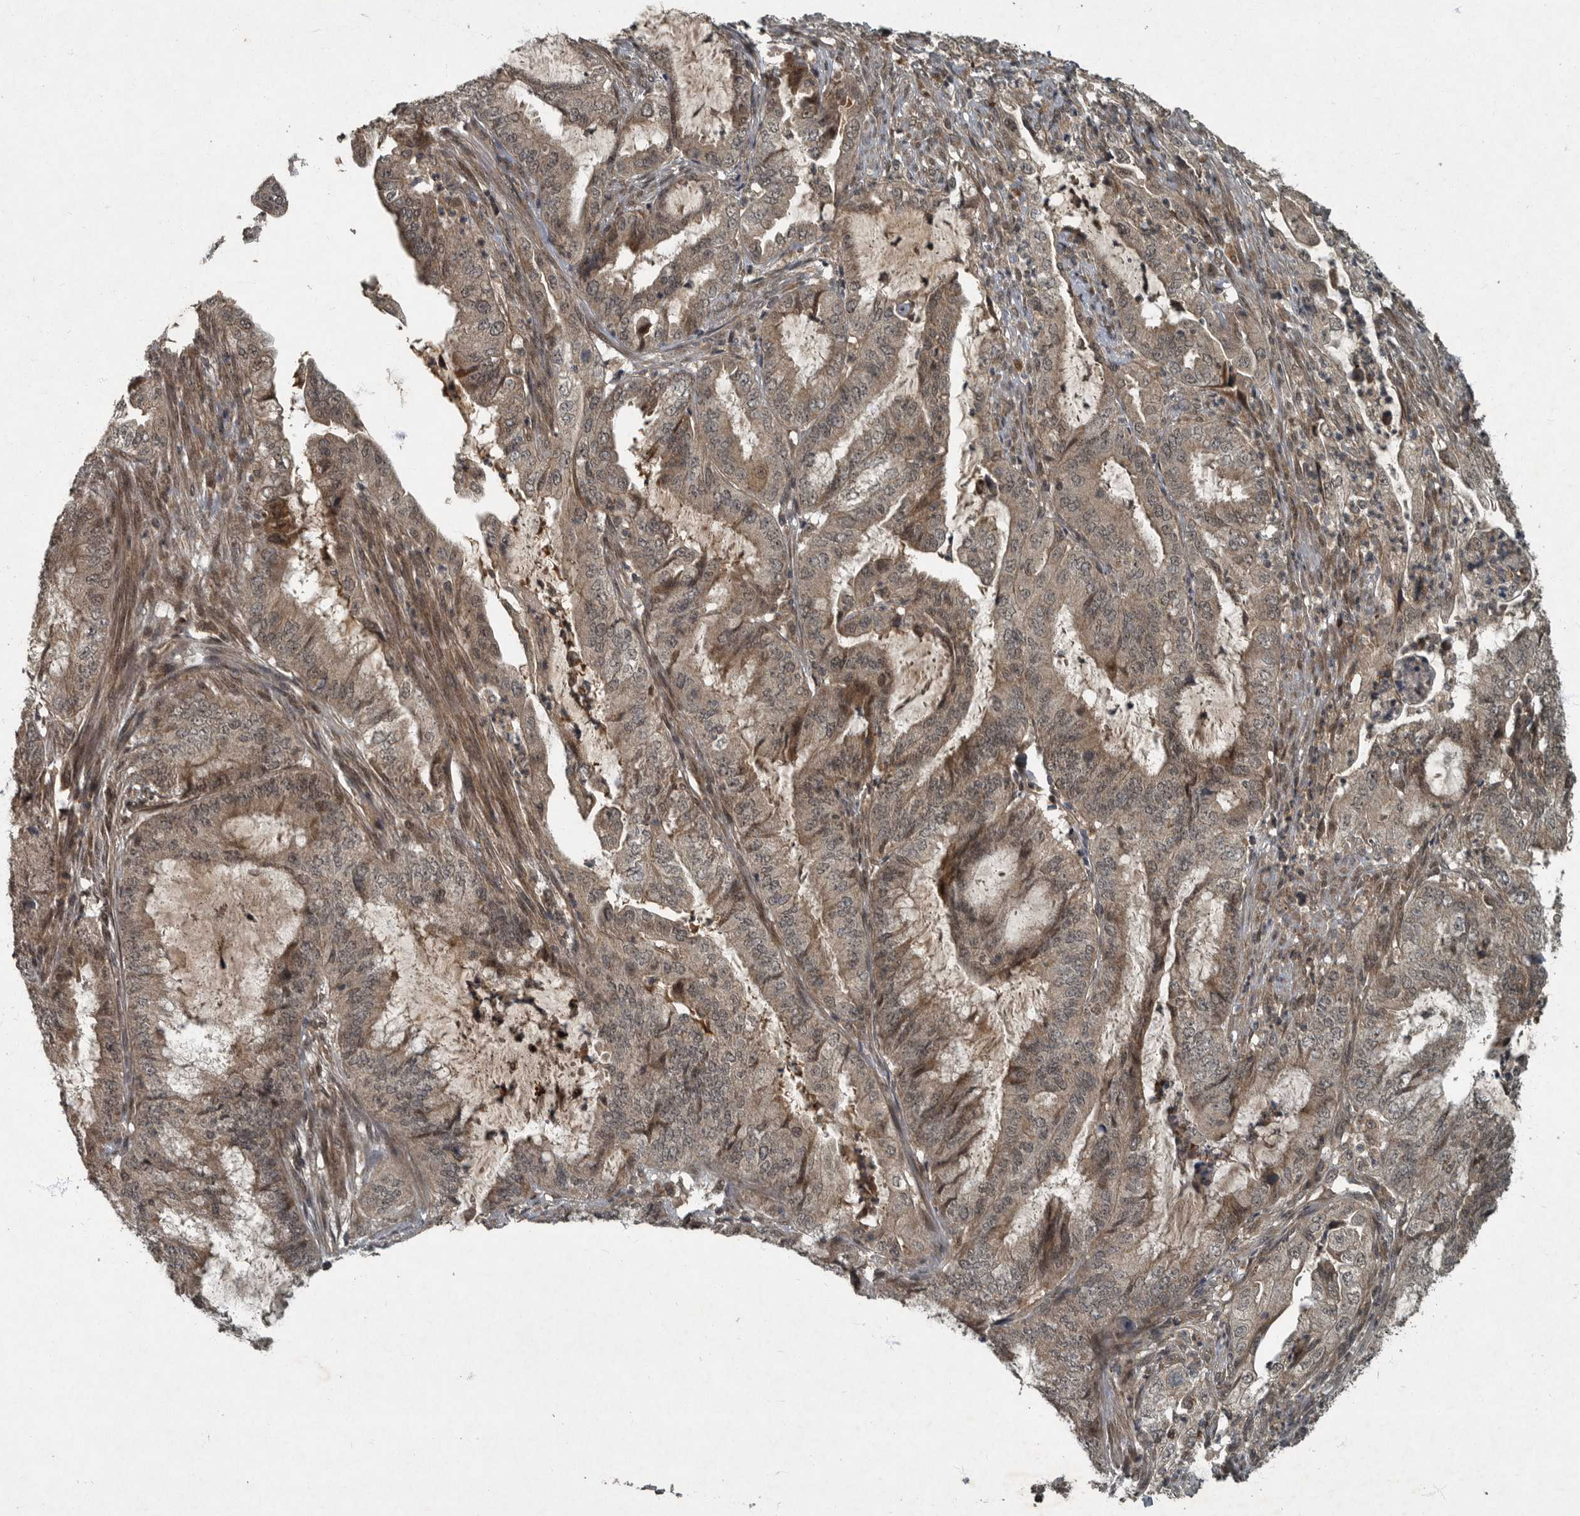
{"staining": {"intensity": "moderate", "quantity": "<25%", "location": "cytoplasmic/membranous,nuclear"}, "tissue": "endometrial cancer", "cell_type": "Tumor cells", "image_type": "cancer", "snomed": [{"axis": "morphology", "description": "Adenocarcinoma, NOS"}, {"axis": "topography", "description": "Endometrium"}], "caption": "High-magnification brightfield microscopy of endometrial cancer stained with DAB (brown) and counterstained with hematoxylin (blue). tumor cells exhibit moderate cytoplasmic/membranous and nuclear staining is seen in about<25% of cells. The protein of interest is stained brown, and the nuclei are stained in blue (DAB (3,3'-diaminobenzidine) IHC with brightfield microscopy, high magnification).", "gene": "FOXO1", "patient": {"sex": "female", "age": 49}}